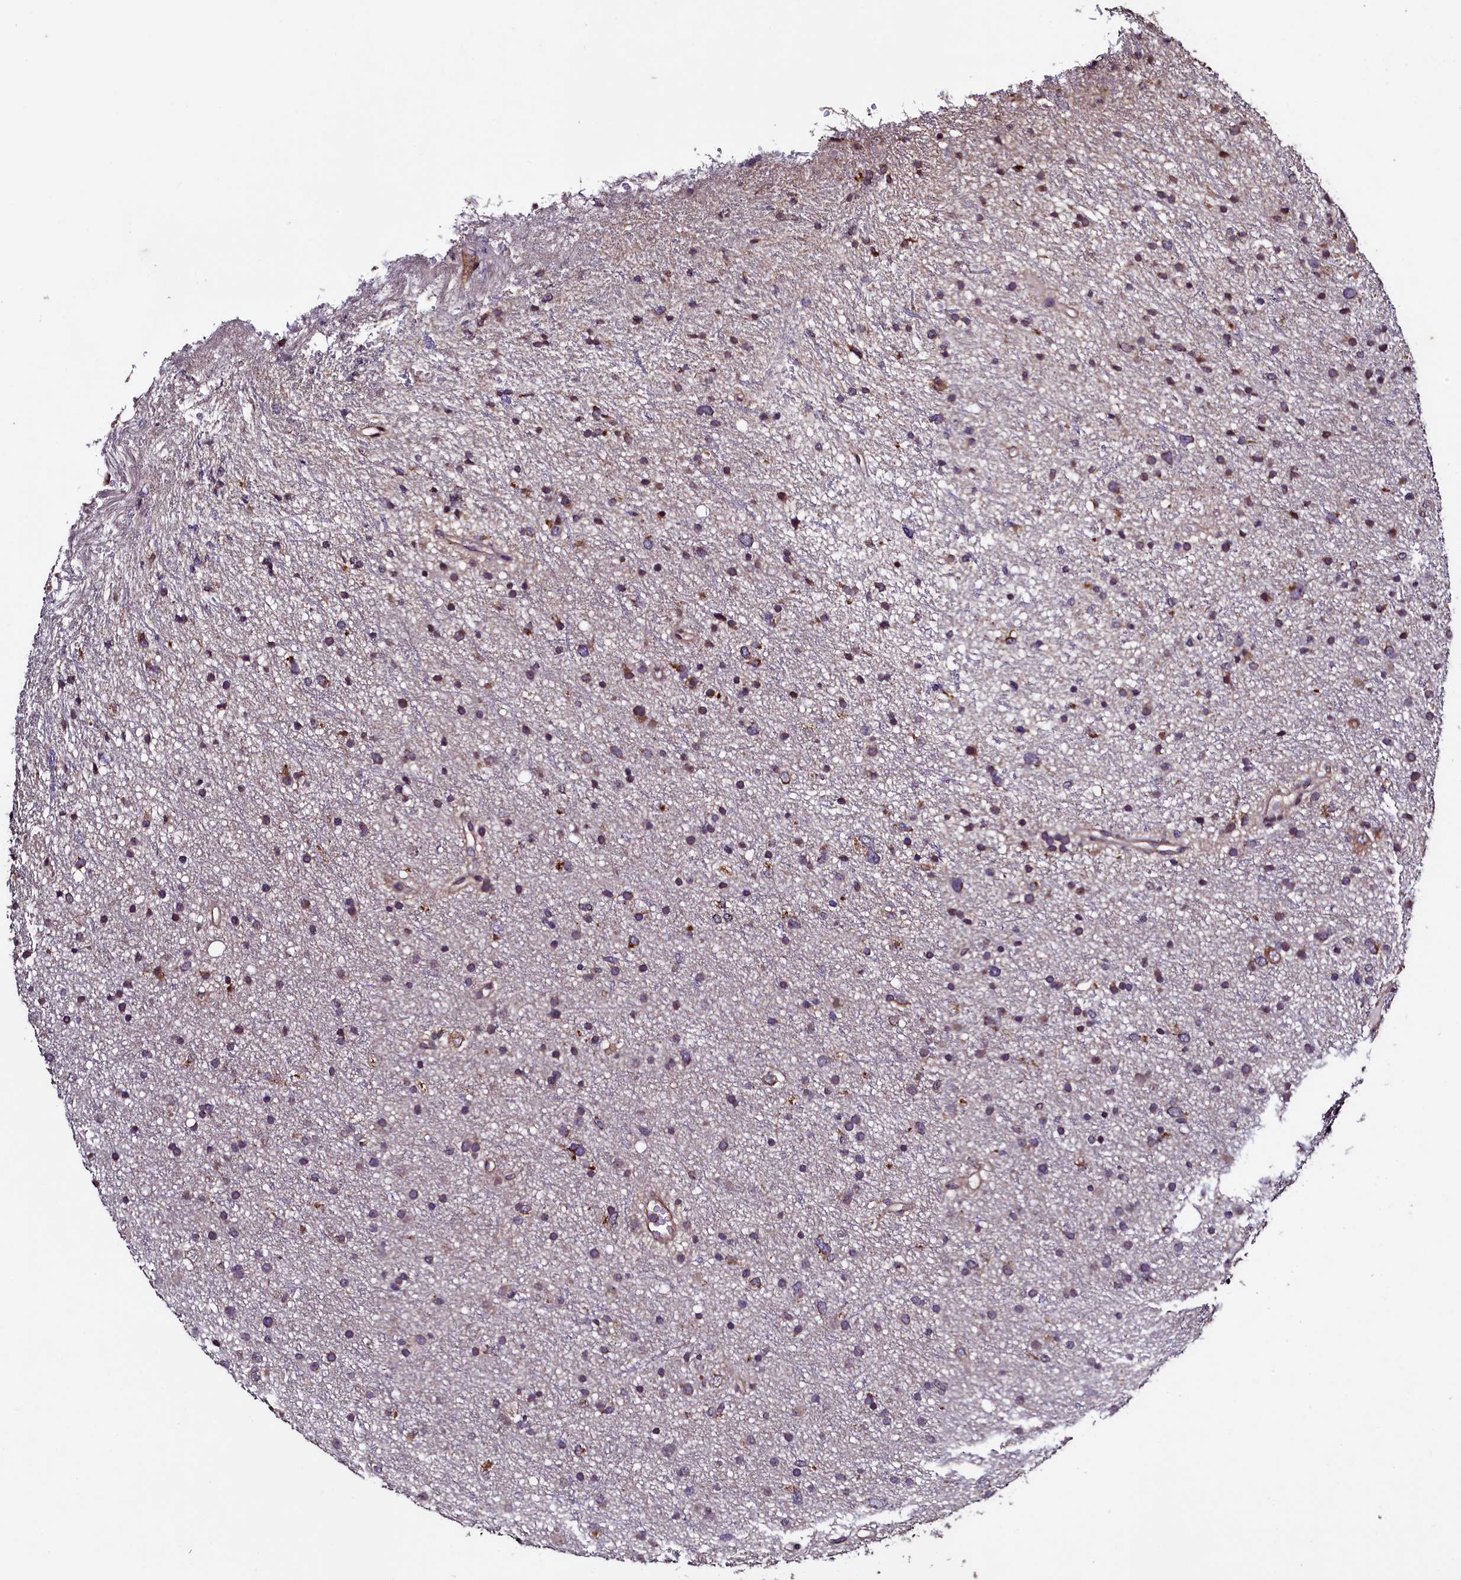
{"staining": {"intensity": "moderate", "quantity": "<25%", "location": "cytoplasmic/membranous"}, "tissue": "glioma", "cell_type": "Tumor cells", "image_type": "cancer", "snomed": [{"axis": "morphology", "description": "Glioma, malignant, Low grade"}, {"axis": "topography", "description": "Cerebral cortex"}], "caption": "Human malignant low-grade glioma stained with a protein marker exhibits moderate staining in tumor cells.", "gene": "RBFA", "patient": {"sex": "female", "age": 39}}